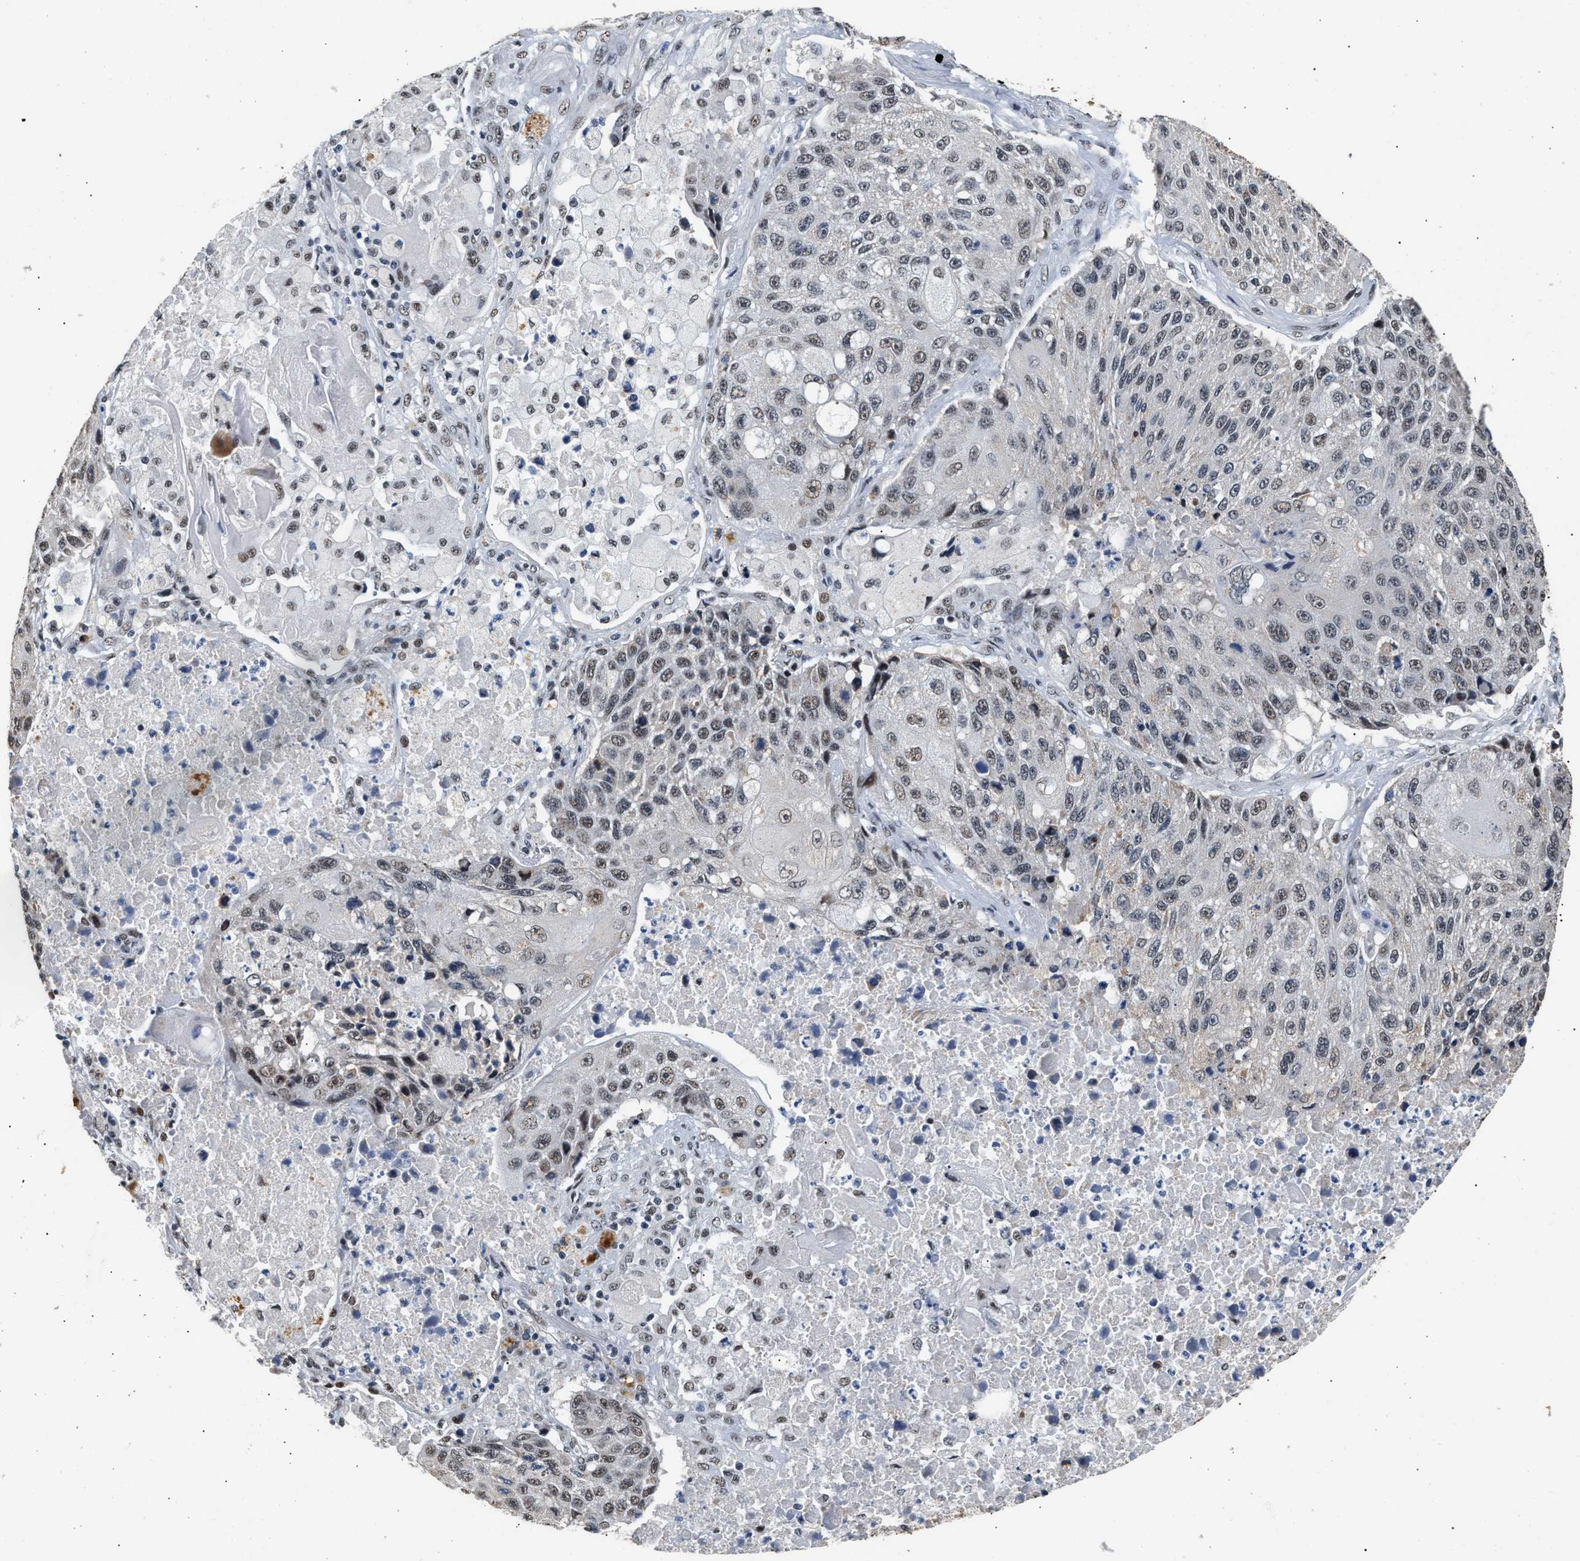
{"staining": {"intensity": "weak", "quantity": "25%-75%", "location": "nuclear"}, "tissue": "lung cancer", "cell_type": "Tumor cells", "image_type": "cancer", "snomed": [{"axis": "morphology", "description": "Squamous cell carcinoma, NOS"}, {"axis": "topography", "description": "Lung"}], "caption": "Weak nuclear protein expression is identified in approximately 25%-75% of tumor cells in lung squamous cell carcinoma. (Stains: DAB (3,3'-diaminobenzidine) in brown, nuclei in blue, Microscopy: brightfield microscopy at high magnification).", "gene": "THOC1", "patient": {"sex": "male", "age": 61}}